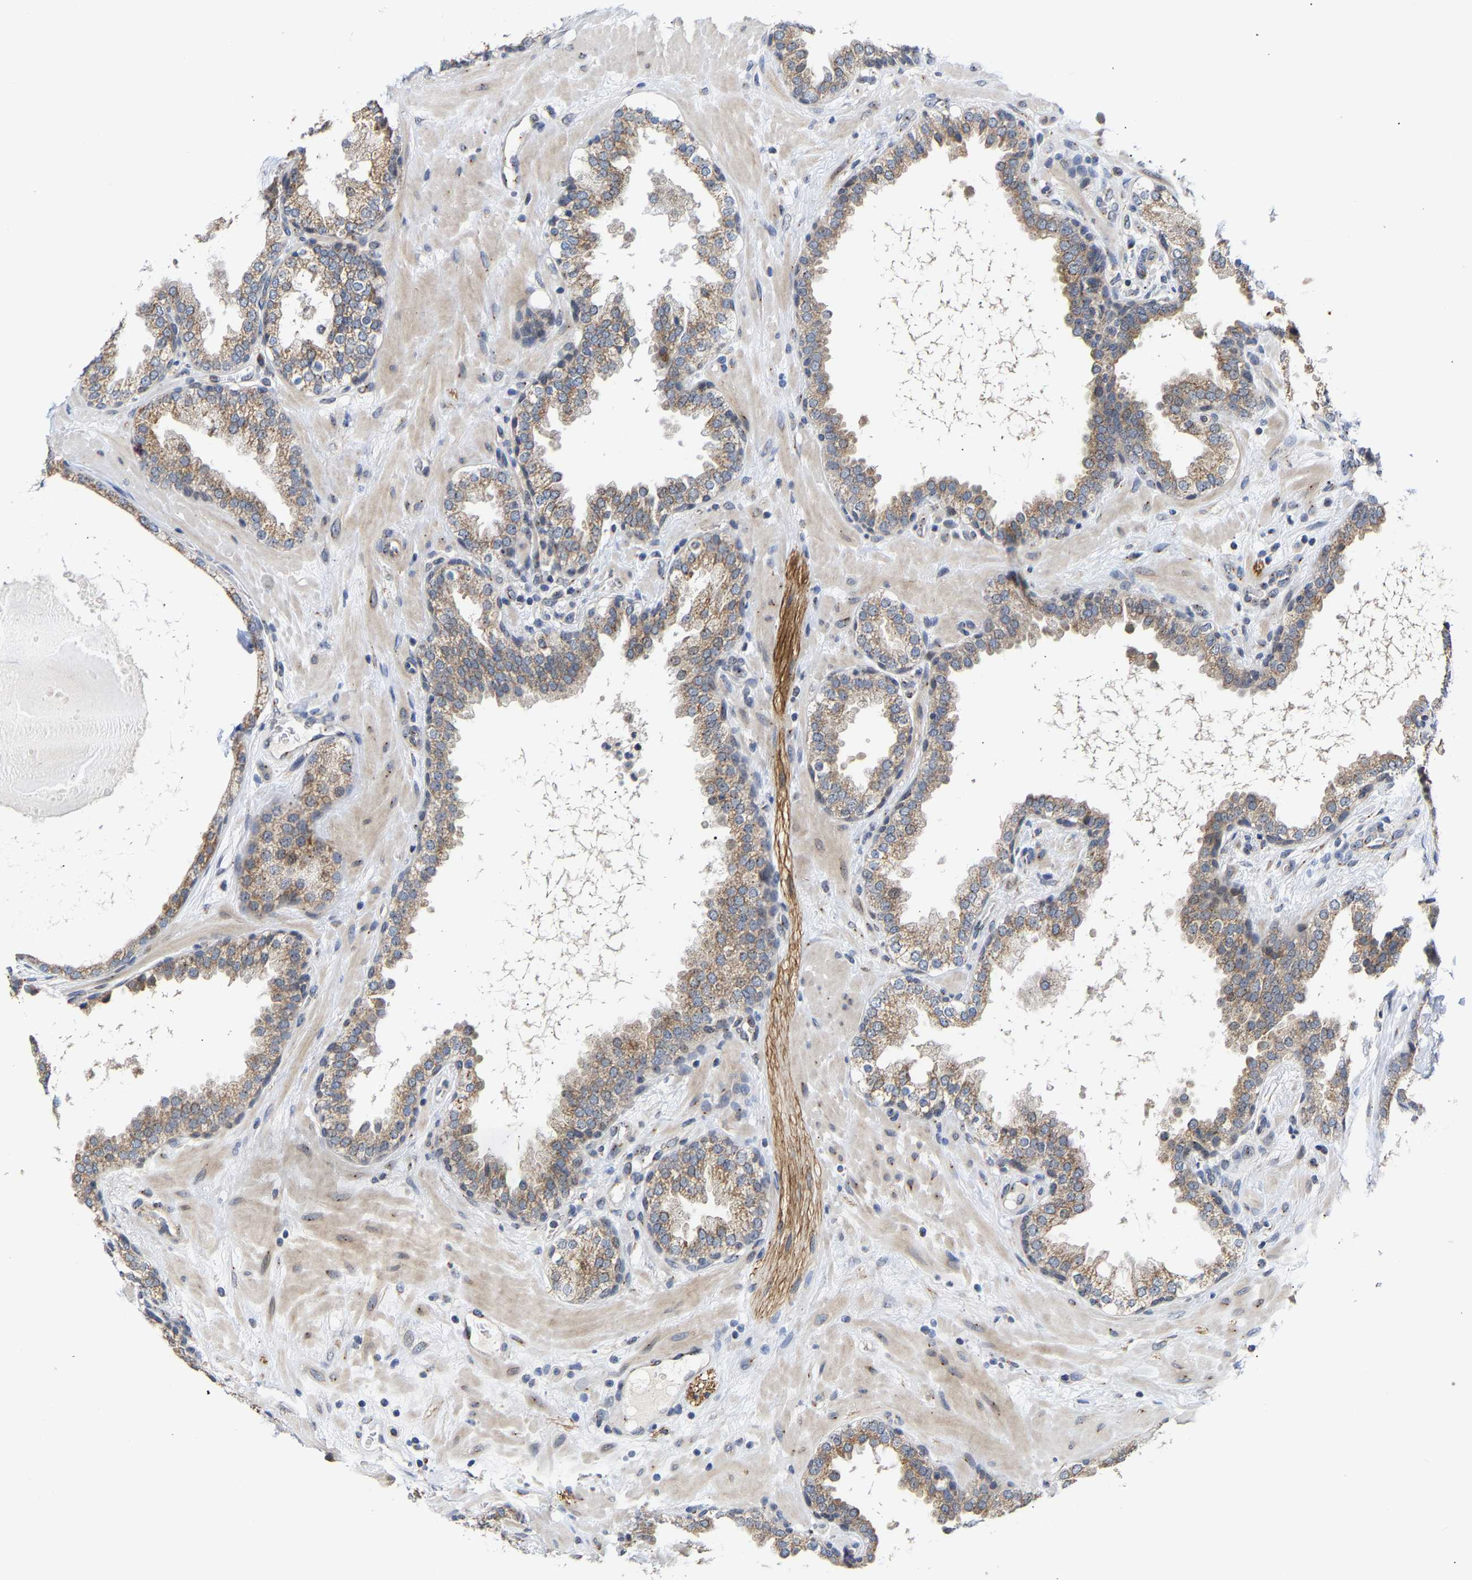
{"staining": {"intensity": "moderate", "quantity": ">75%", "location": "cytoplasmic/membranous"}, "tissue": "prostate", "cell_type": "Glandular cells", "image_type": "normal", "snomed": [{"axis": "morphology", "description": "Normal tissue, NOS"}, {"axis": "topography", "description": "Prostate"}], "caption": "Prostate stained for a protein demonstrates moderate cytoplasmic/membranous positivity in glandular cells. Nuclei are stained in blue.", "gene": "PCNT", "patient": {"sex": "male", "age": 51}}